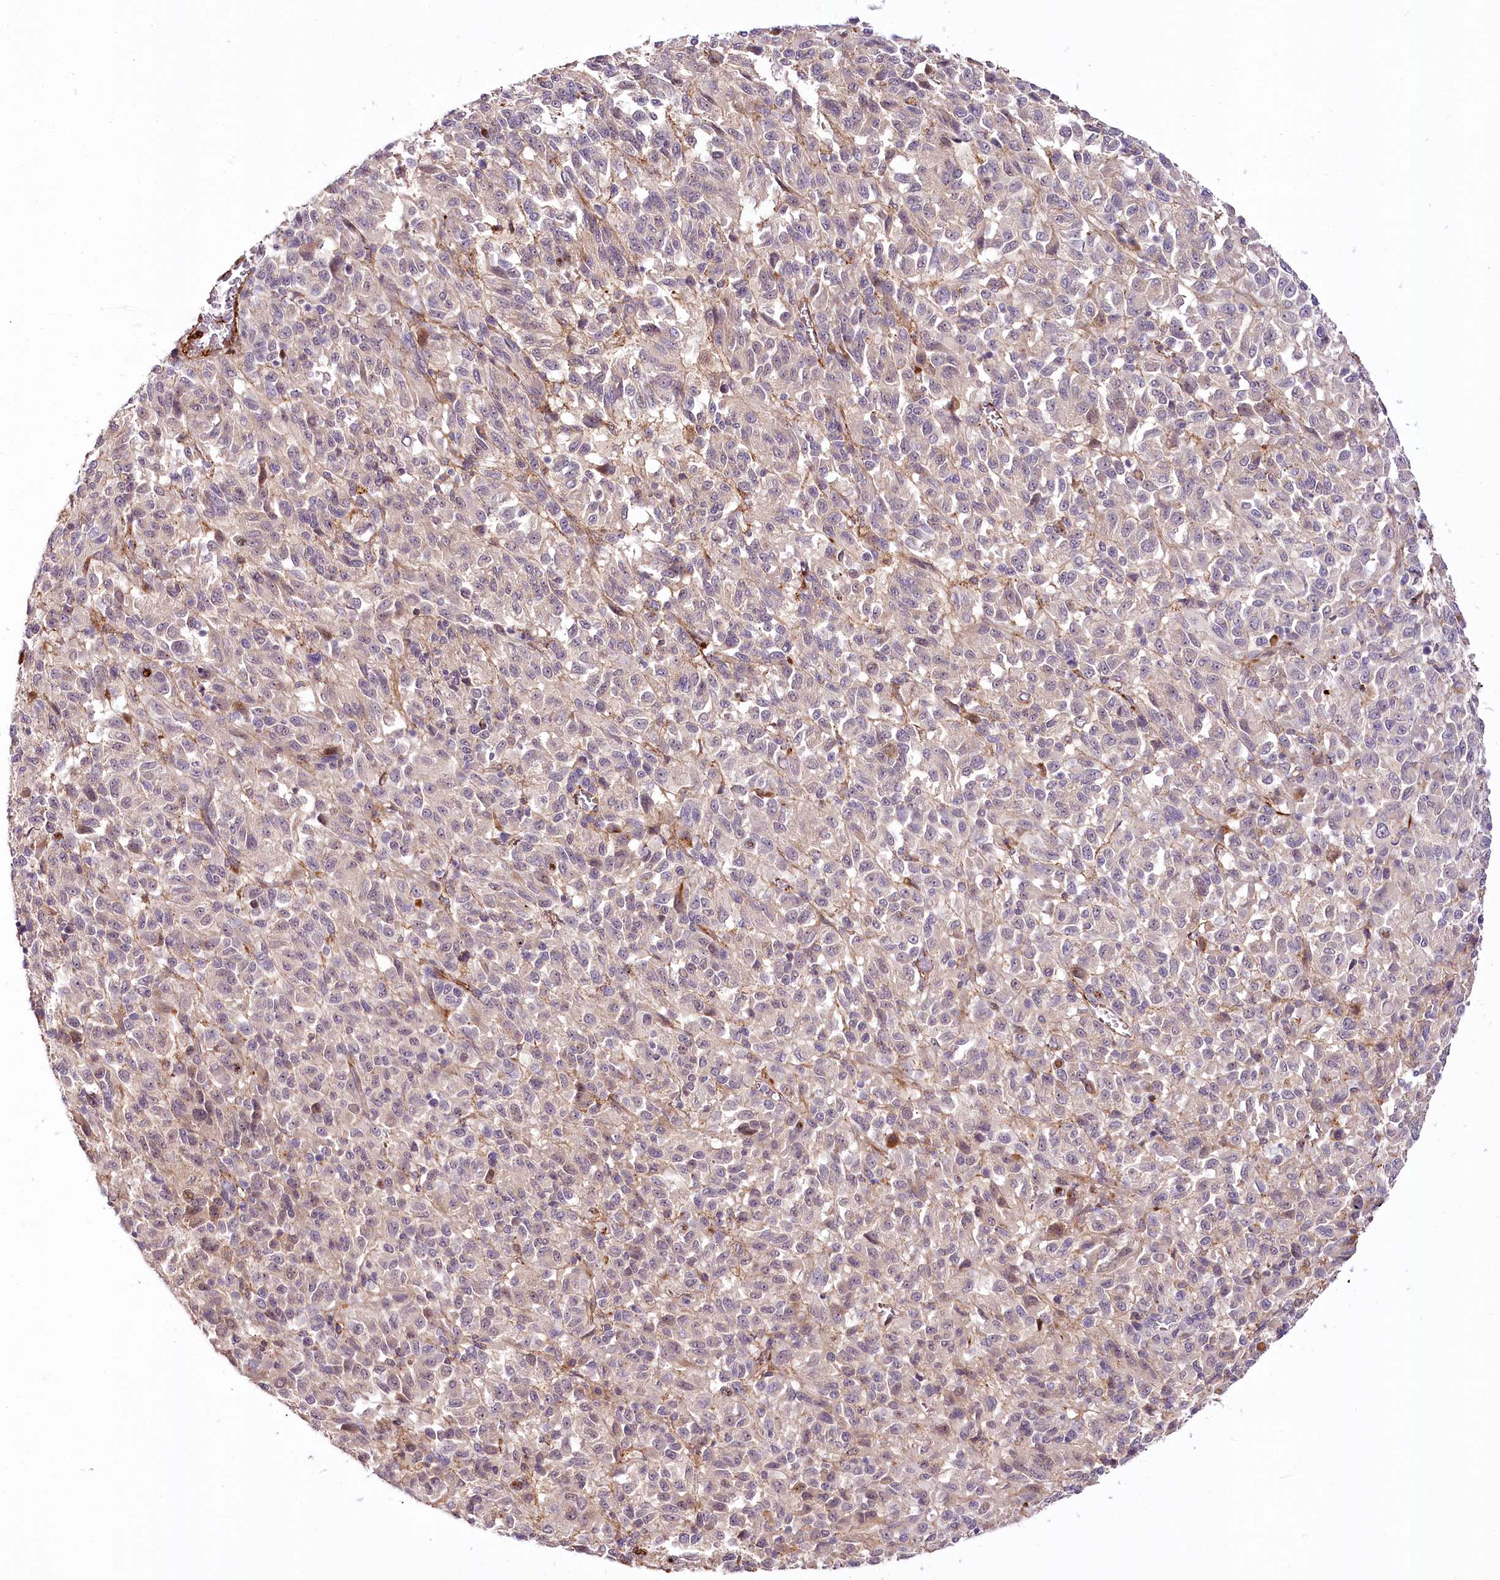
{"staining": {"intensity": "weak", "quantity": "<25%", "location": "cytoplasmic/membranous"}, "tissue": "melanoma", "cell_type": "Tumor cells", "image_type": "cancer", "snomed": [{"axis": "morphology", "description": "Malignant melanoma, Metastatic site"}, {"axis": "topography", "description": "Lung"}], "caption": "DAB (3,3'-diaminobenzidine) immunohistochemical staining of human malignant melanoma (metastatic site) displays no significant positivity in tumor cells. (DAB IHC visualized using brightfield microscopy, high magnification).", "gene": "VWA5A", "patient": {"sex": "male", "age": 64}}